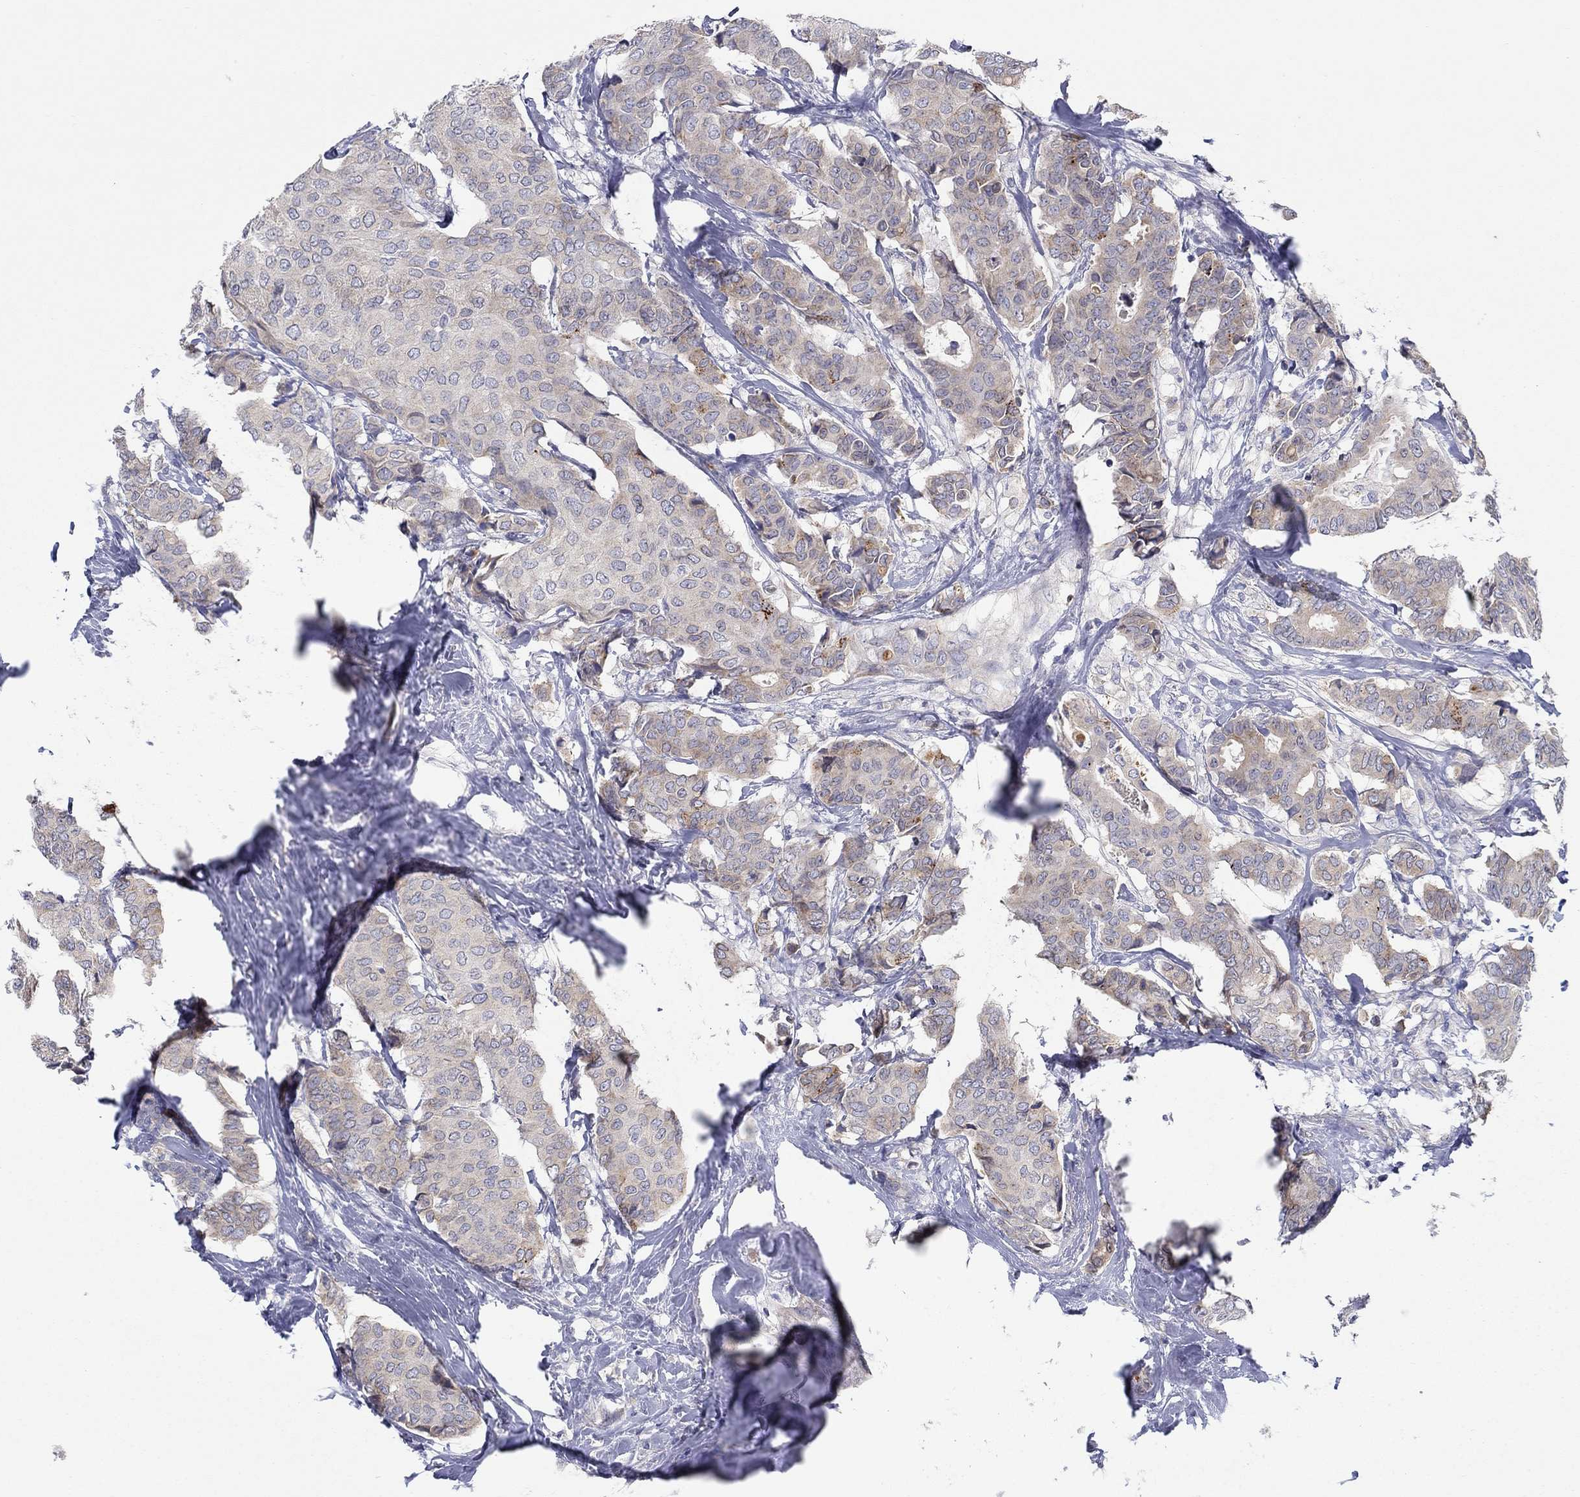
{"staining": {"intensity": "moderate", "quantity": "<25%", "location": "cytoplasmic/membranous"}, "tissue": "breast cancer", "cell_type": "Tumor cells", "image_type": "cancer", "snomed": [{"axis": "morphology", "description": "Duct carcinoma"}, {"axis": "topography", "description": "Breast"}], "caption": "Intraductal carcinoma (breast) stained for a protein (brown) exhibits moderate cytoplasmic/membranous positive expression in approximately <25% of tumor cells.", "gene": "ERMP1", "patient": {"sex": "female", "age": 75}}